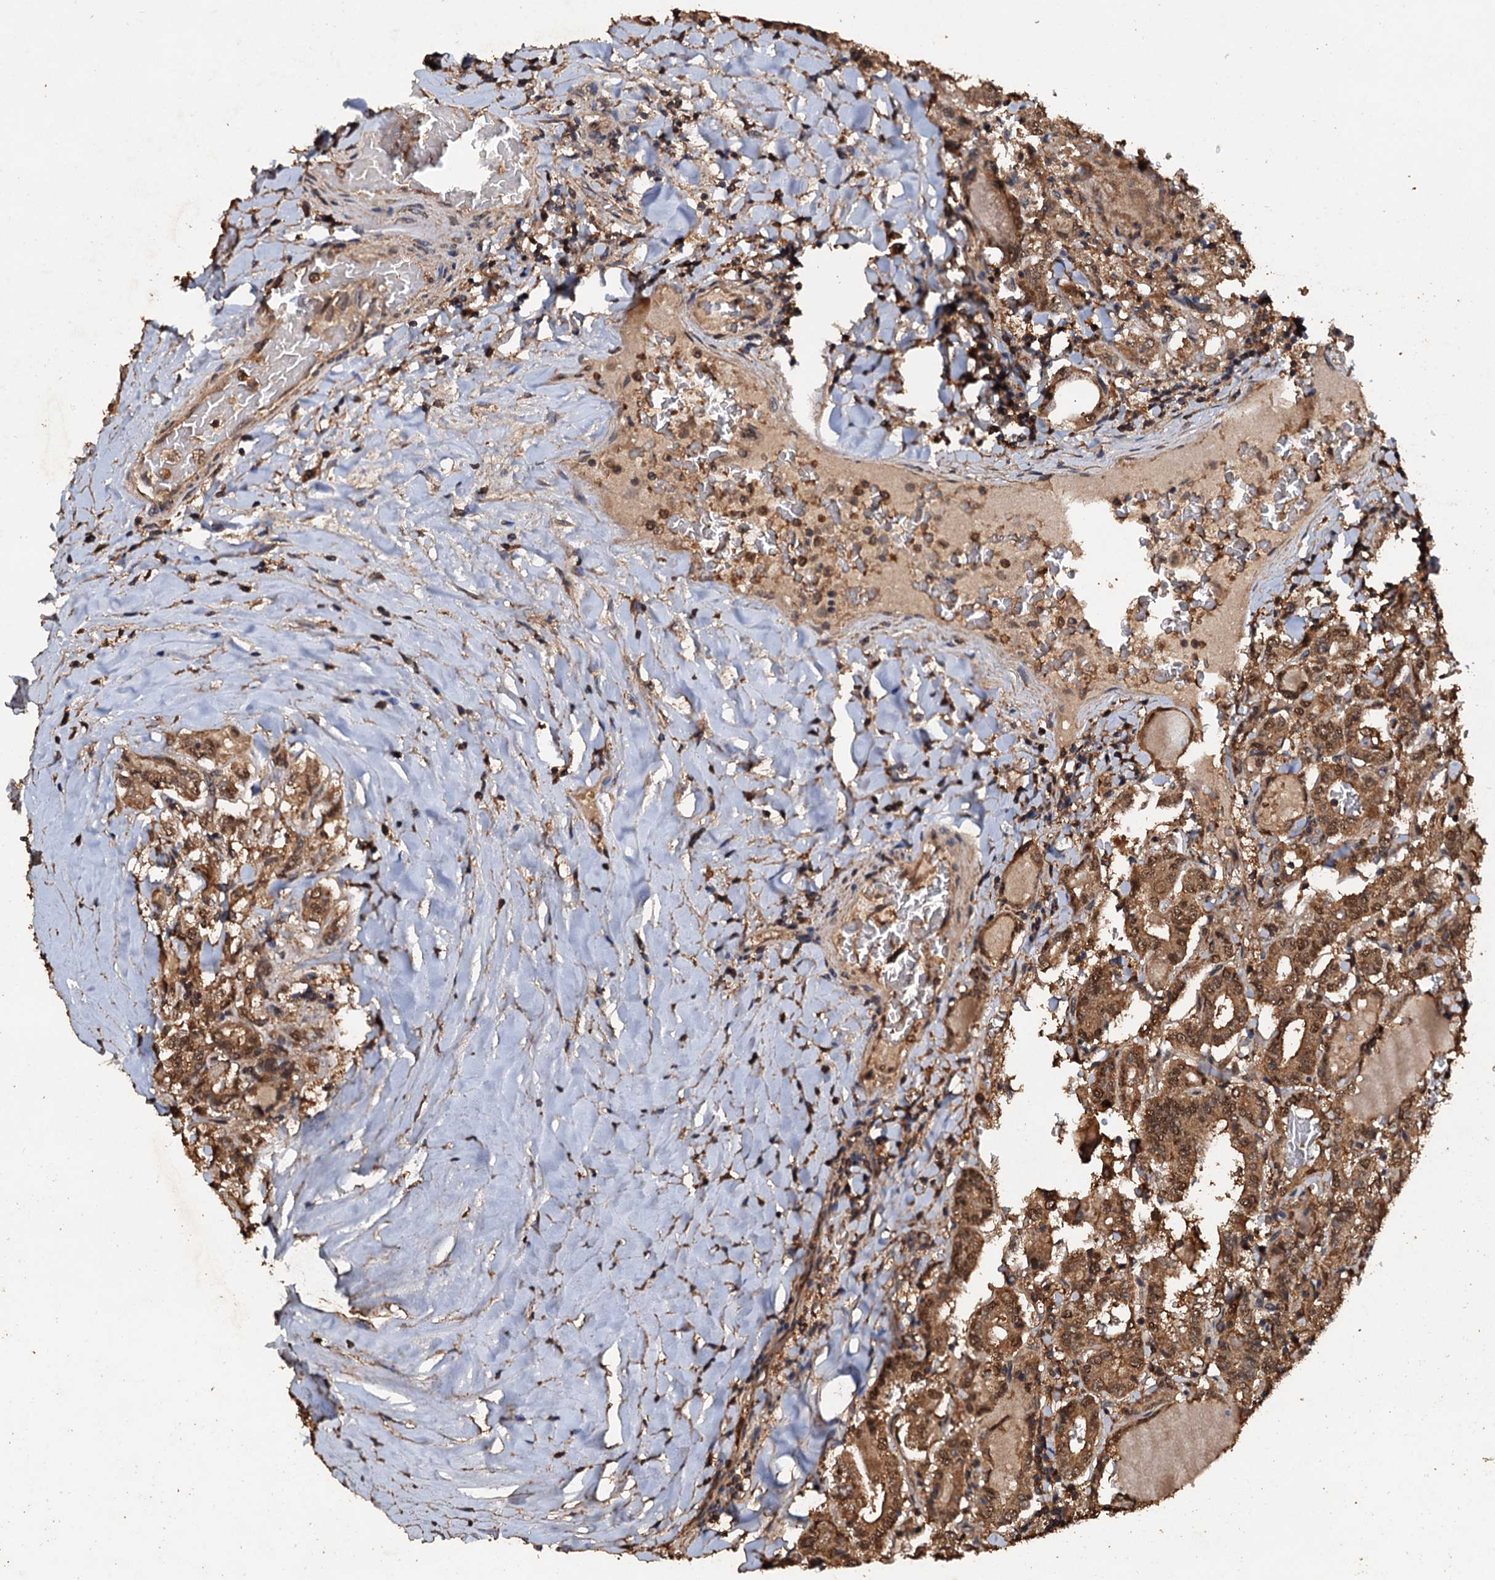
{"staining": {"intensity": "moderate", "quantity": ">75%", "location": "cytoplasmic/membranous,nuclear"}, "tissue": "thyroid cancer", "cell_type": "Tumor cells", "image_type": "cancer", "snomed": [{"axis": "morphology", "description": "Papillary adenocarcinoma, NOS"}, {"axis": "topography", "description": "Thyroid gland"}], "caption": "Thyroid cancer was stained to show a protein in brown. There is medium levels of moderate cytoplasmic/membranous and nuclear positivity in about >75% of tumor cells.", "gene": "PSMD9", "patient": {"sex": "female", "age": 72}}